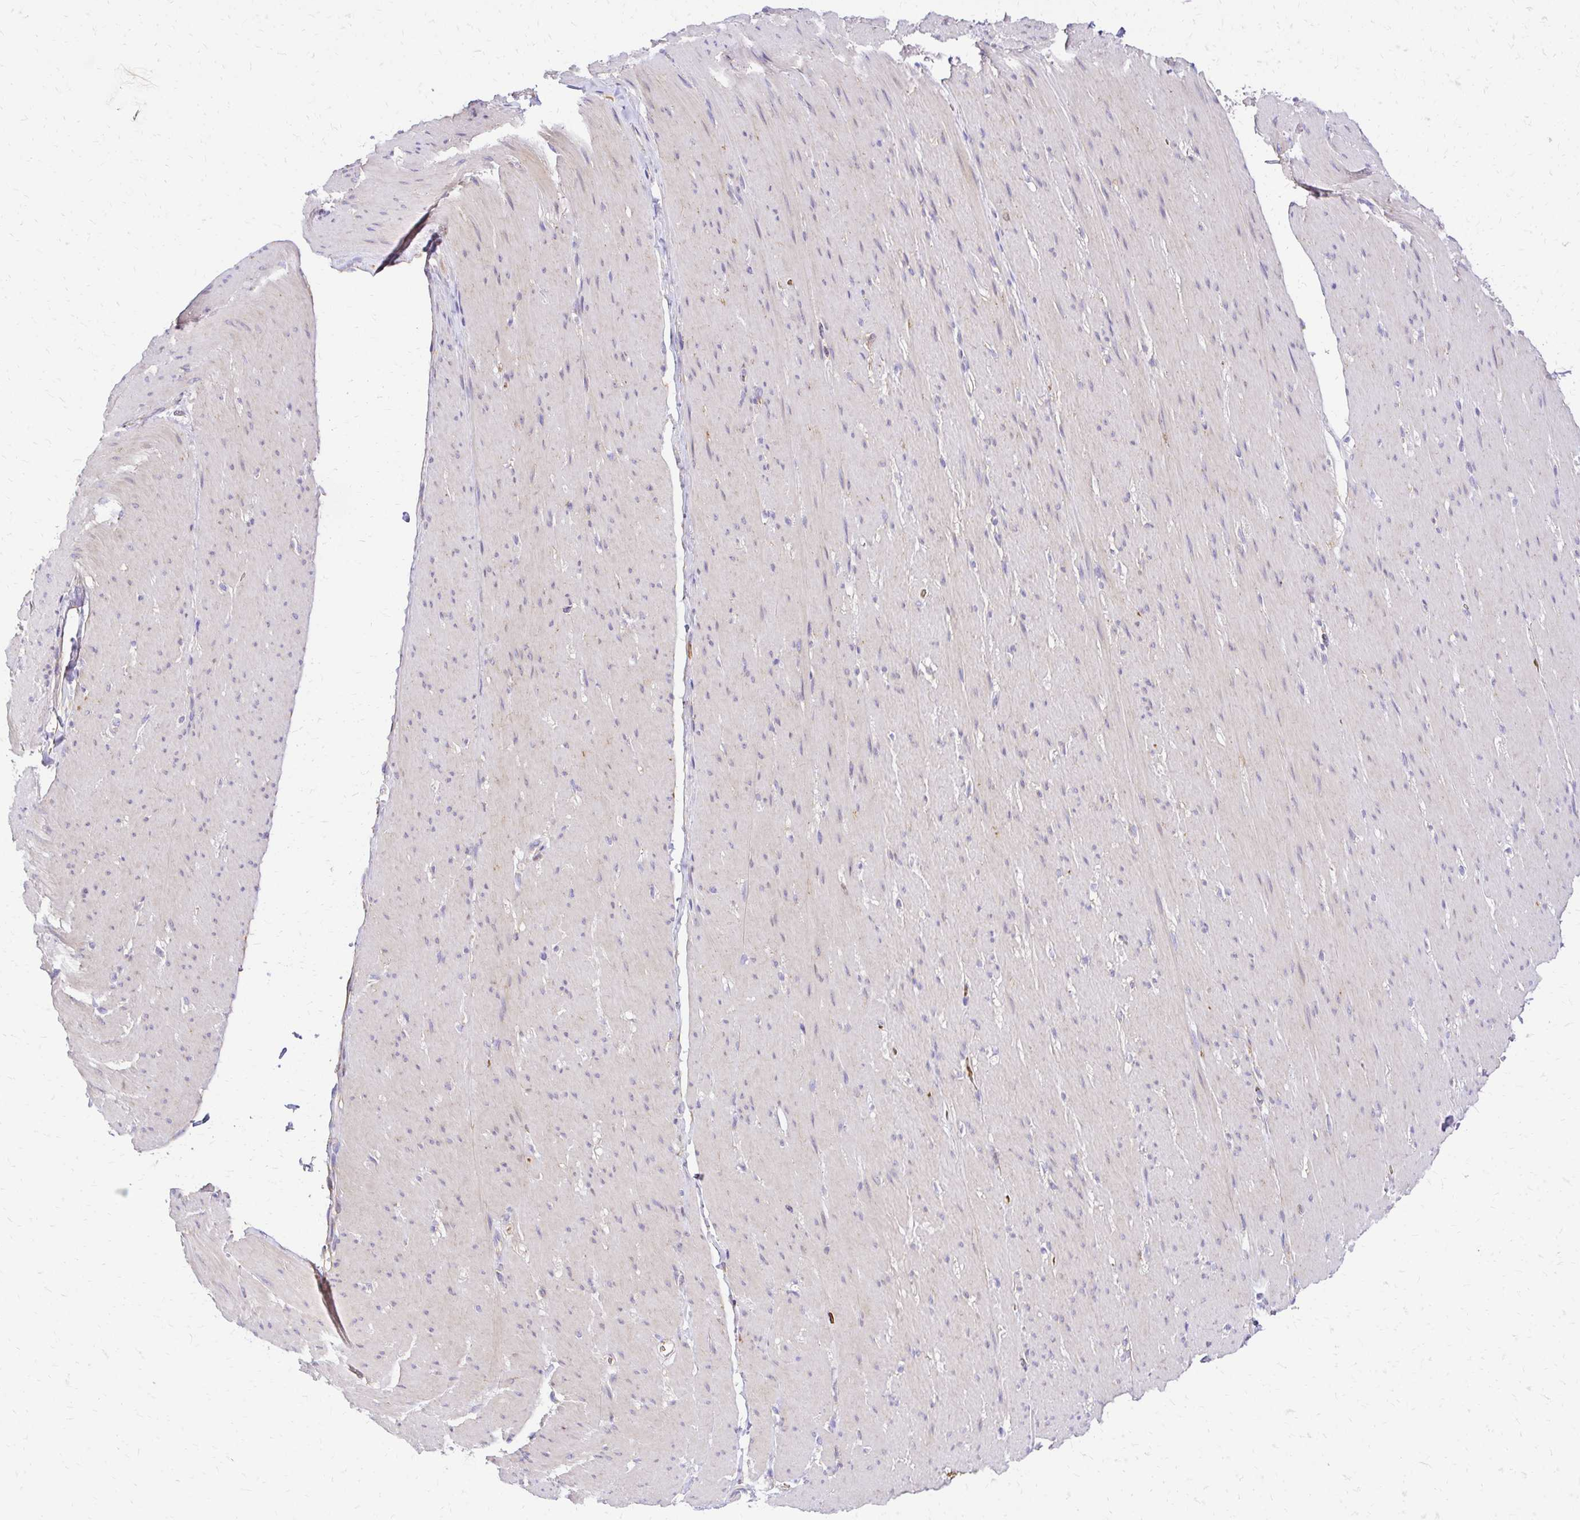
{"staining": {"intensity": "weak", "quantity": ">75%", "location": "cytoplasmic/membranous"}, "tissue": "smooth muscle", "cell_type": "Smooth muscle cells", "image_type": "normal", "snomed": [{"axis": "morphology", "description": "Normal tissue, NOS"}, {"axis": "topography", "description": "Smooth muscle"}, {"axis": "topography", "description": "Rectum"}], "caption": "An image of smooth muscle stained for a protein displays weak cytoplasmic/membranous brown staining in smooth muscle cells. (DAB (3,3'-diaminobenzidine) IHC with brightfield microscopy, high magnification).", "gene": "MRPL13", "patient": {"sex": "male", "age": 53}}